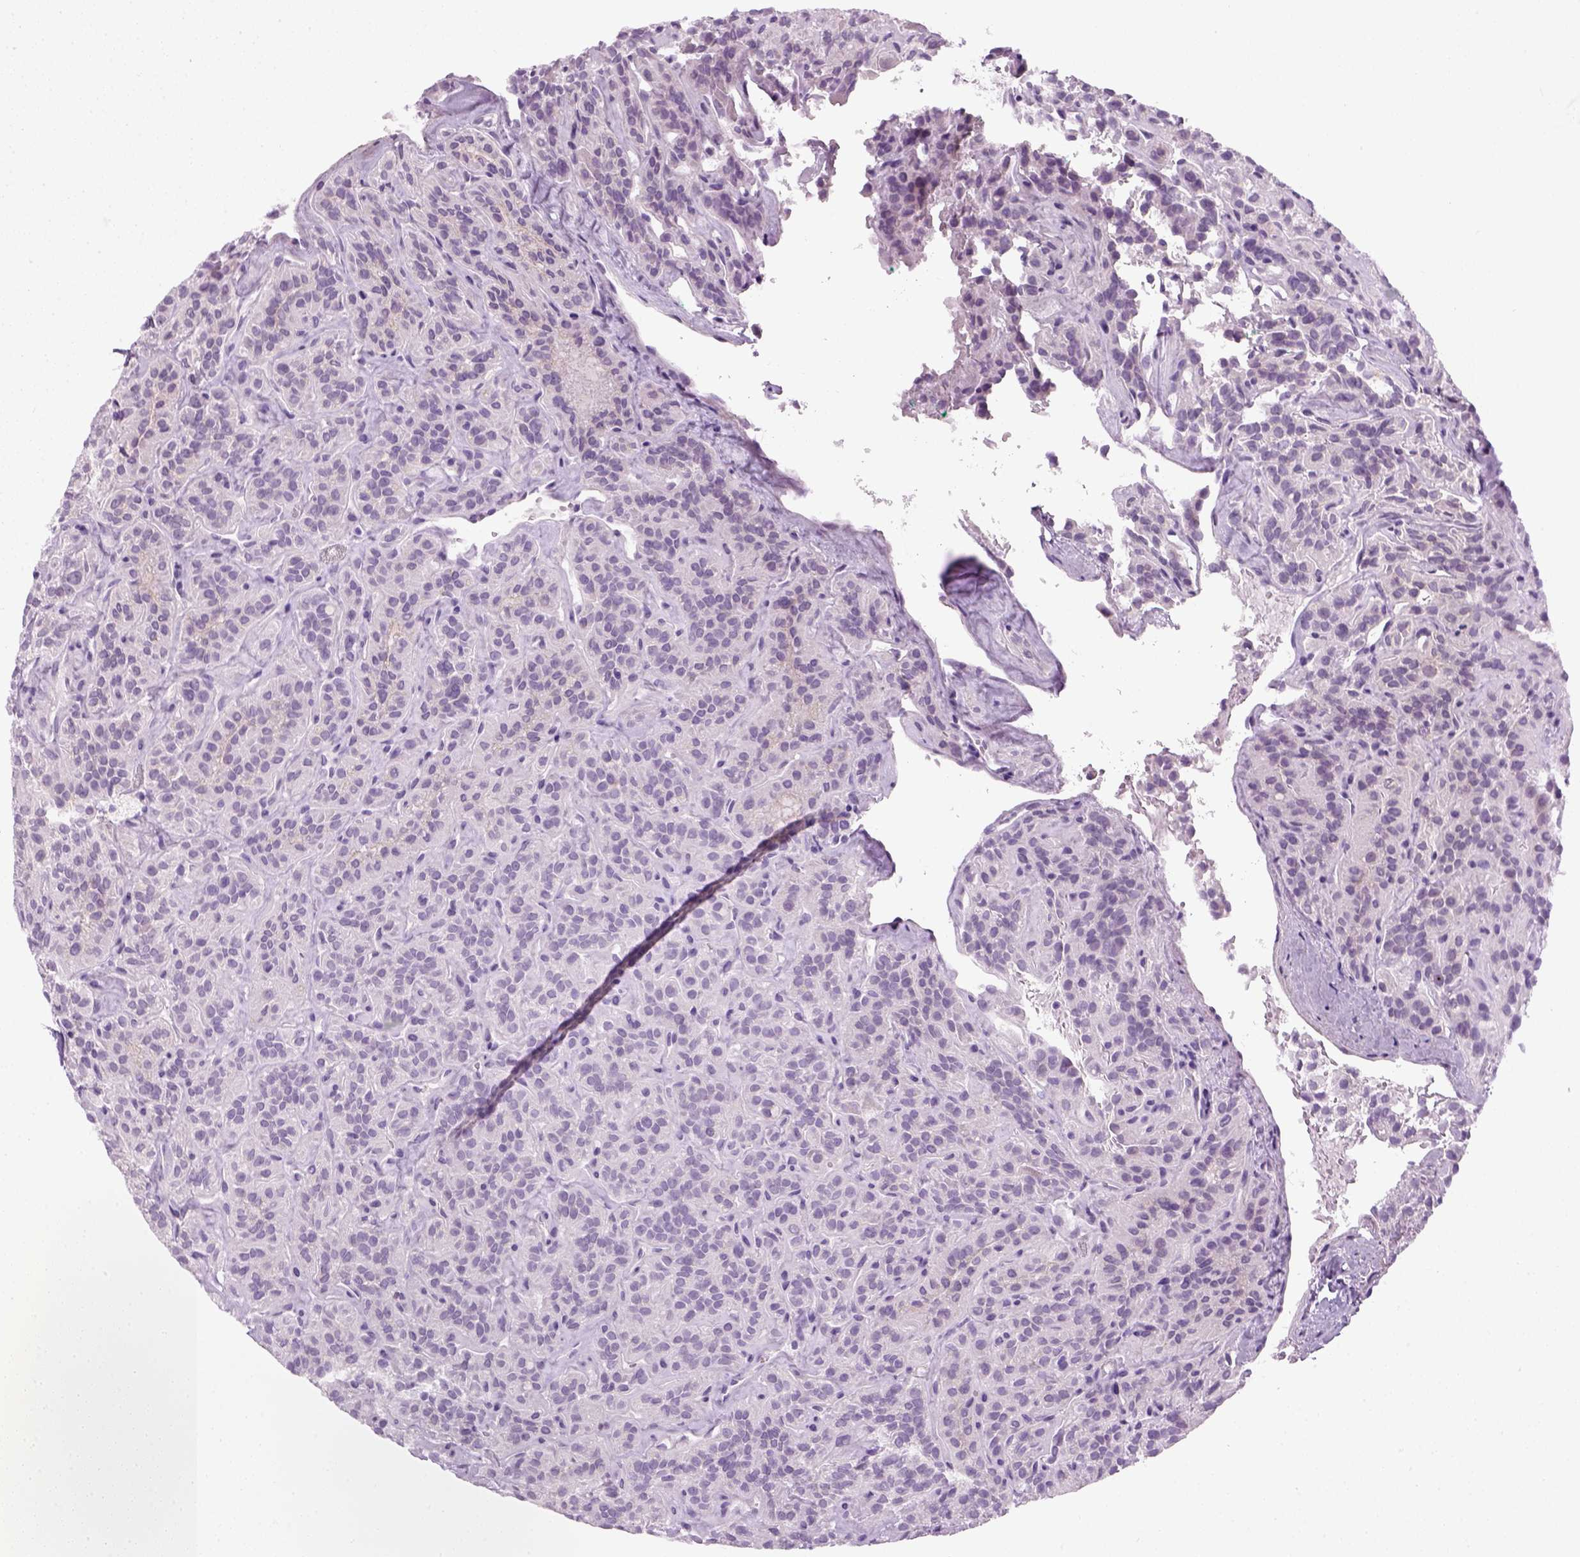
{"staining": {"intensity": "negative", "quantity": "none", "location": "none"}, "tissue": "thyroid cancer", "cell_type": "Tumor cells", "image_type": "cancer", "snomed": [{"axis": "morphology", "description": "Papillary adenocarcinoma, NOS"}, {"axis": "topography", "description": "Thyroid gland"}], "caption": "Immunohistochemical staining of human thyroid cancer exhibits no significant staining in tumor cells. (Stains: DAB IHC with hematoxylin counter stain, Microscopy: brightfield microscopy at high magnification).", "gene": "FAM161A", "patient": {"sex": "female", "age": 45}}